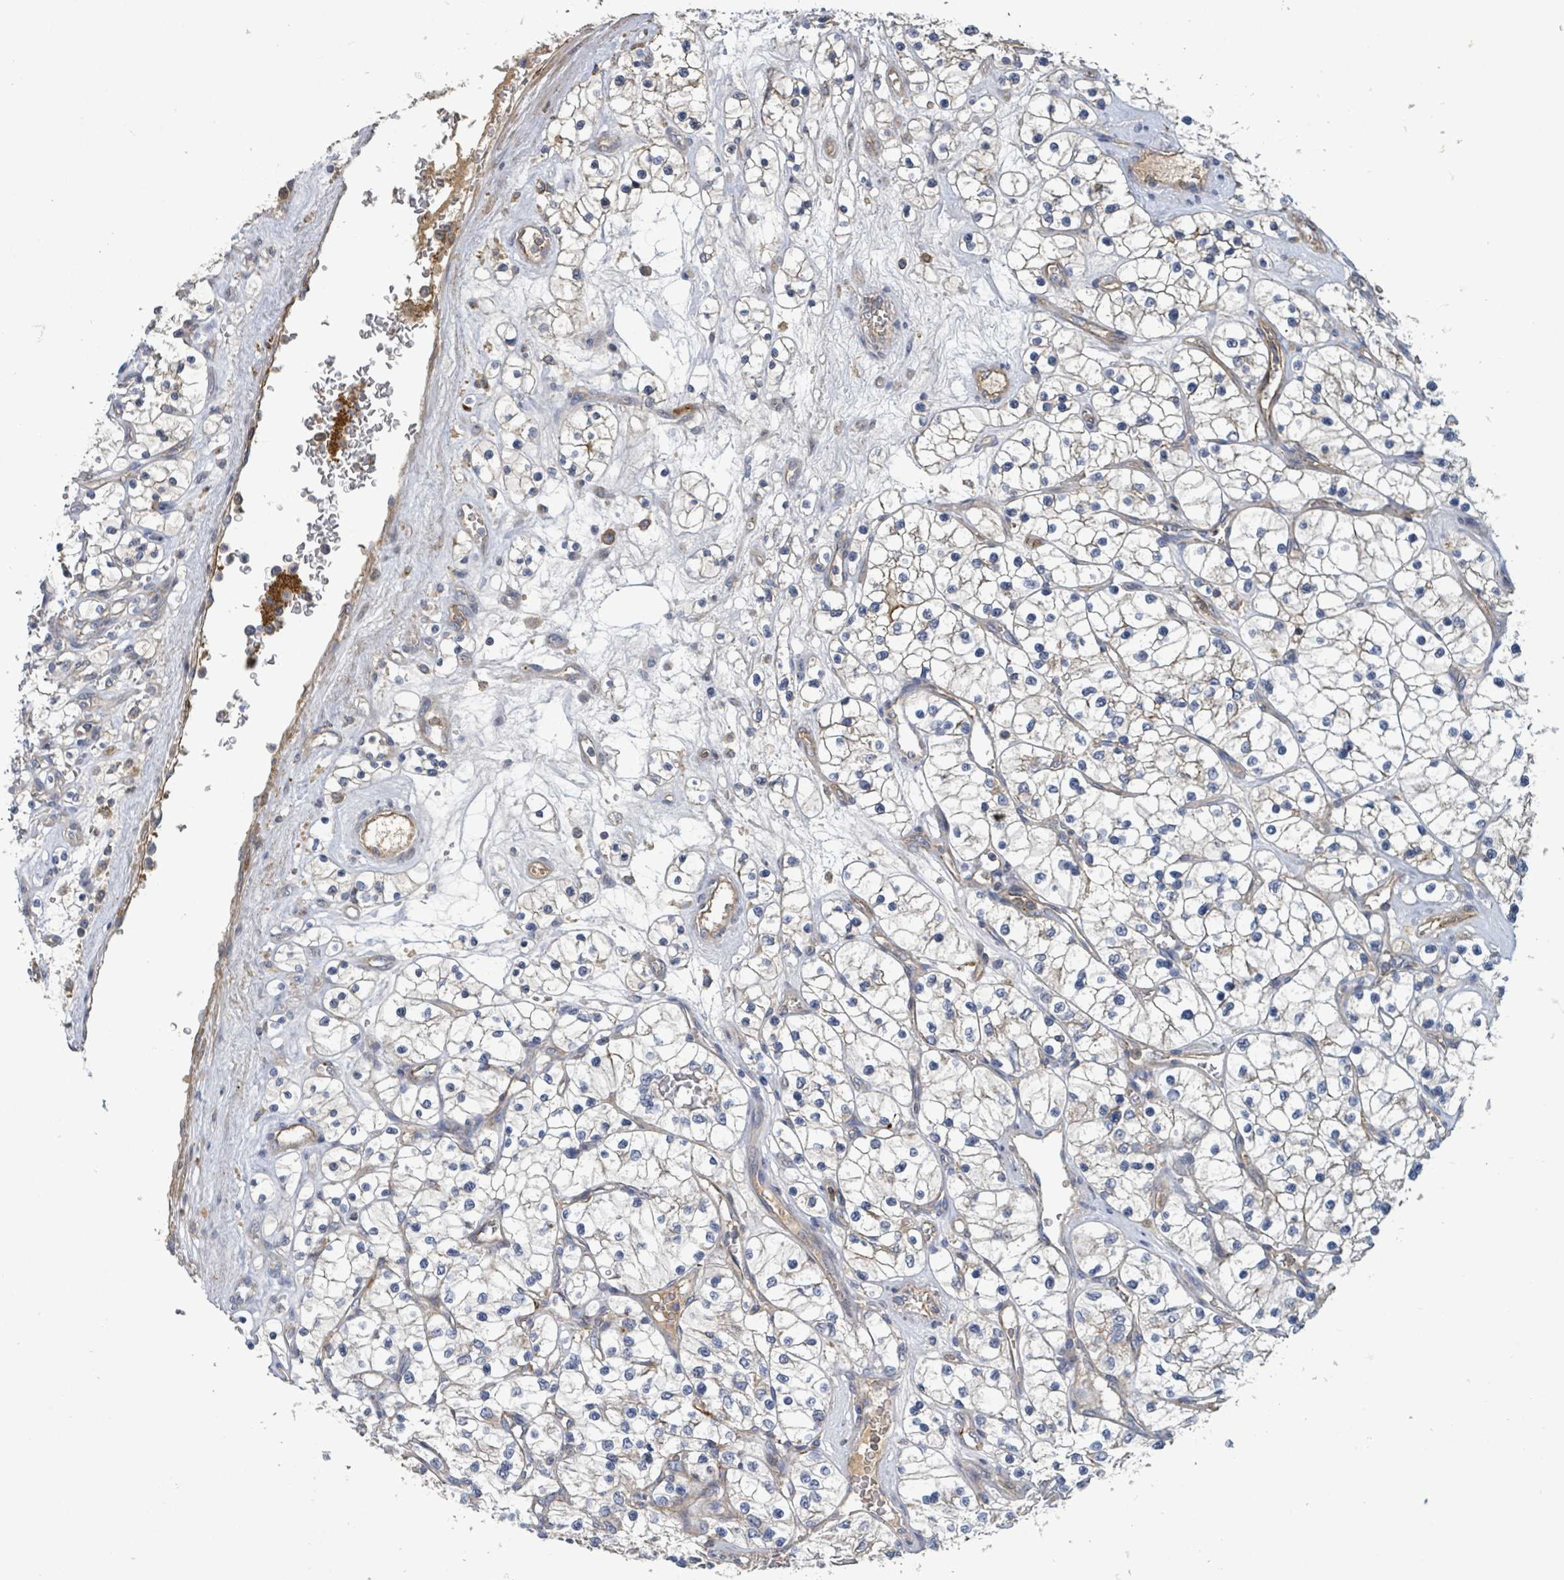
{"staining": {"intensity": "negative", "quantity": "none", "location": "none"}, "tissue": "renal cancer", "cell_type": "Tumor cells", "image_type": "cancer", "snomed": [{"axis": "morphology", "description": "Adenocarcinoma, NOS"}, {"axis": "topography", "description": "Kidney"}], "caption": "High power microscopy histopathology image of an IHC micrograph of renal adenocarcinoma, revealing no significant staining in tumor cells.", "gene": "PLAAT1", "patient": {"sex": "female", "age": 69}}